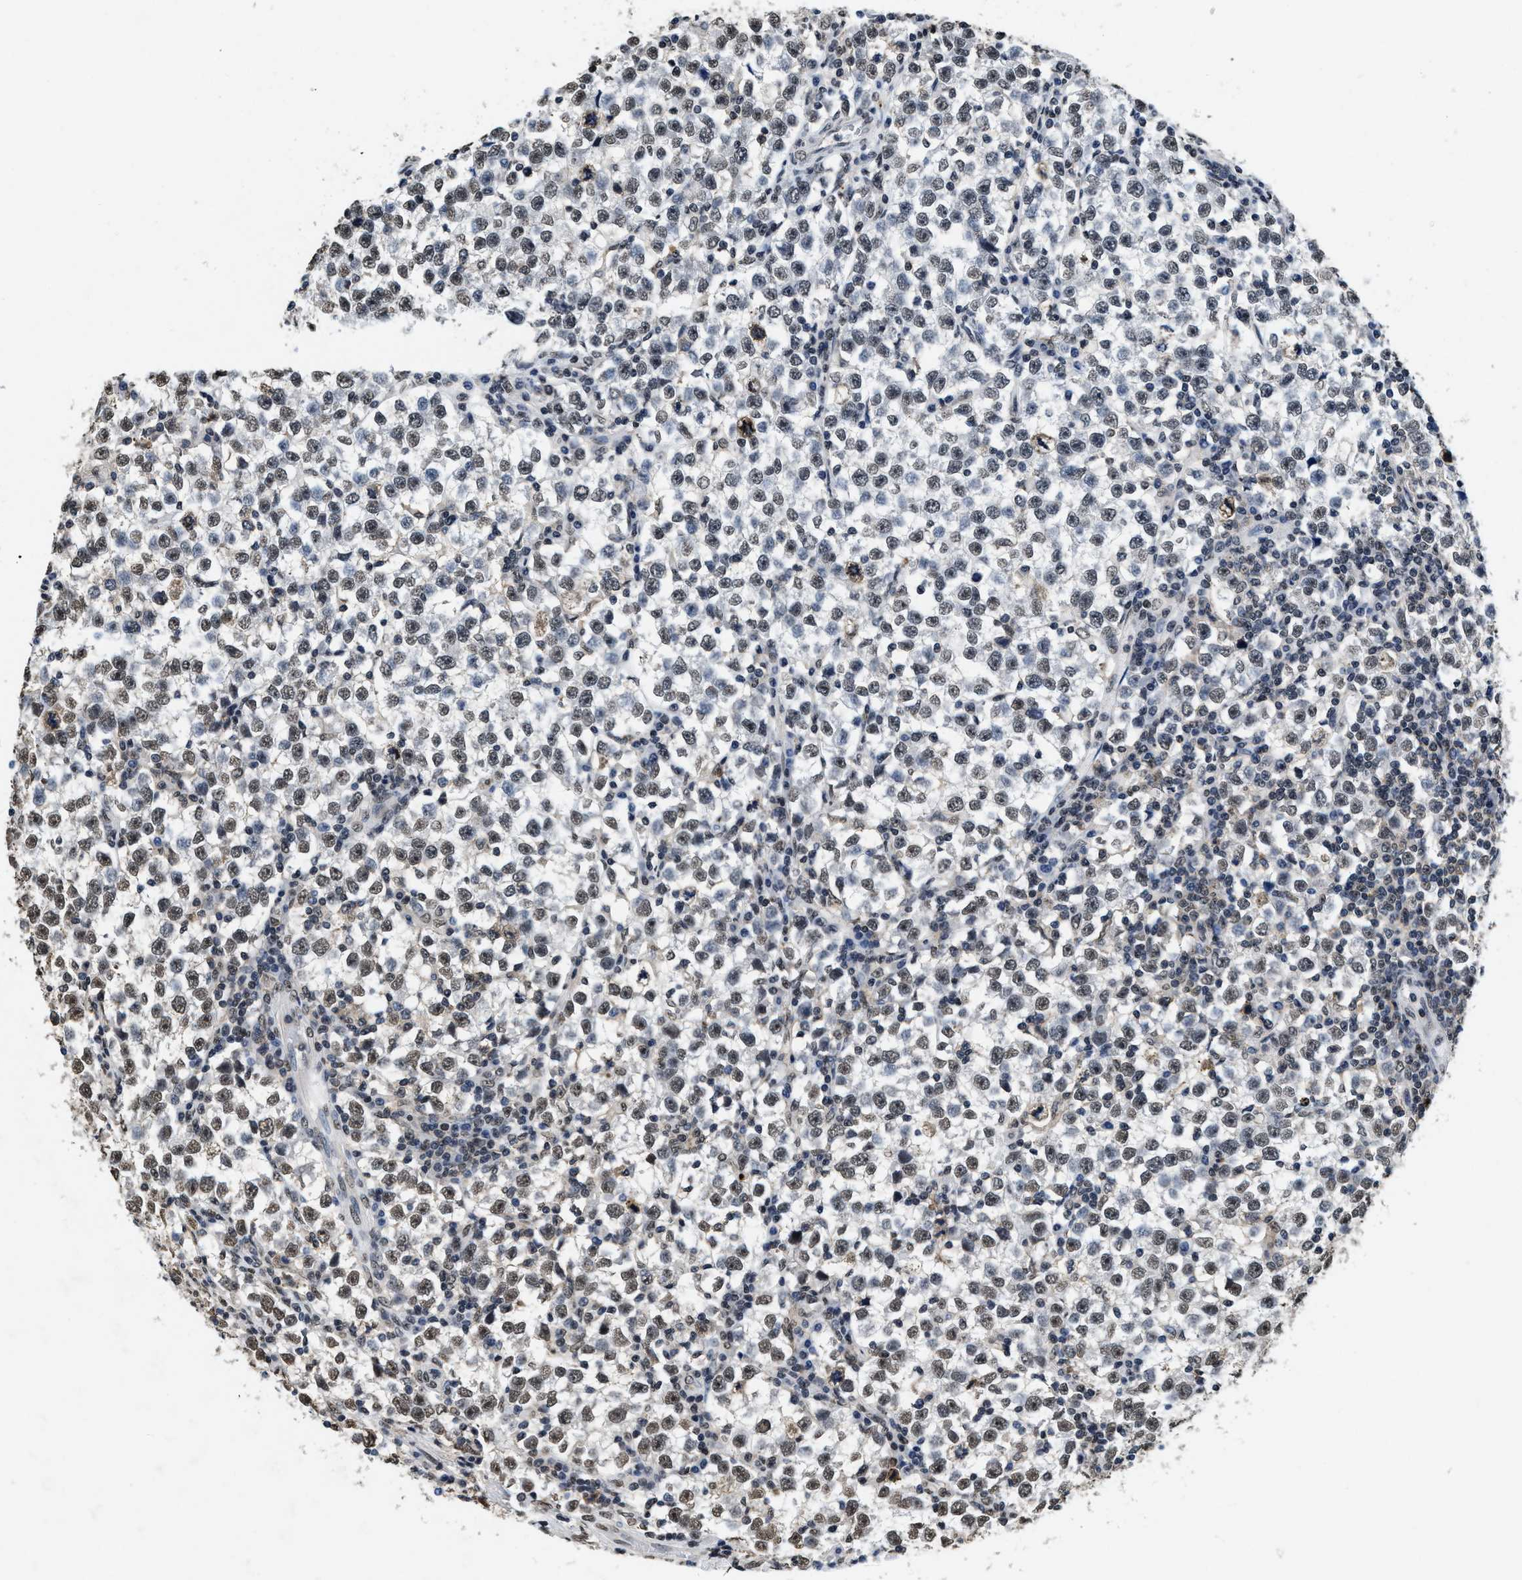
{"staining": {"intensity": "weak", "quantity": "25%-75%", "location": "nuclear"}, "tissue": "testis cancer", "cell_type": "Tumor cells", "image_type": "cancer", "snomed": [{"axis": "morphology", "description": "Seminoma, NOS"}, {"axis": "topography", "description": "Testis"}], "caption": "A high-resolution histopathology image shows immunohistochemistry staining of testis seminoma, which displays weak nuclear expression in approximately 25%-75% of tumor cells. (Stains: DAB in brown, nuclei in blue, Microscopy: brightfield microscopy at high magnification).", "gene": "SUPT16H", "patient": {"sex": "male", "age": 43}}